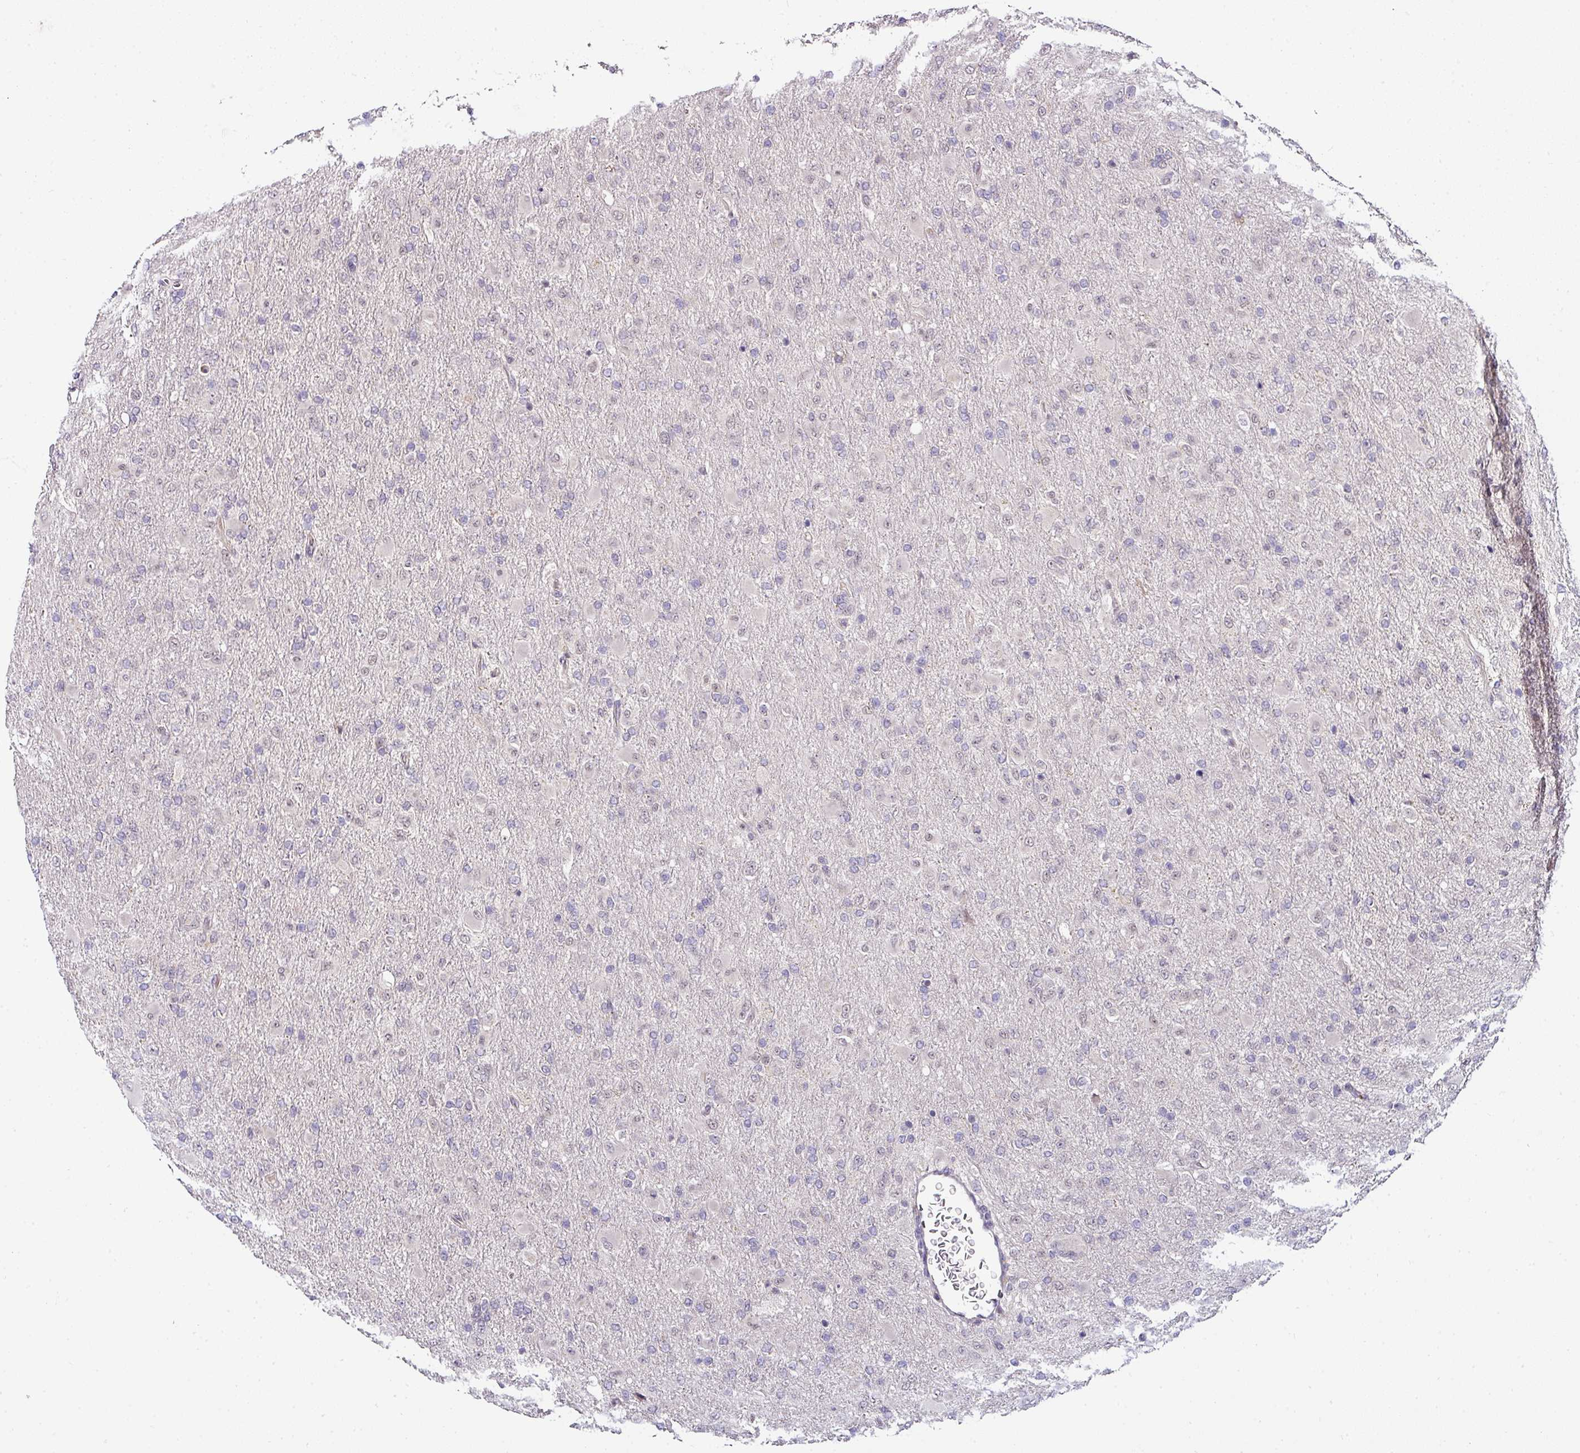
{"staining": {"intensity": "negative", "quantity": "none", "location": "none"}, "tissue": "glioma", "cell_type": "Tumor cells", "image_type": "cancer", "snomed": [{"axis": "morphology", "description": "Glioma, malignant, Low grade"}, {"axis": "topography", "description": "Brain"}], "caption": "Tumor cells show no significant protein staining in glioma.", "gene": "NAPSA", "patient": {"sex": "male", "age": 65}}